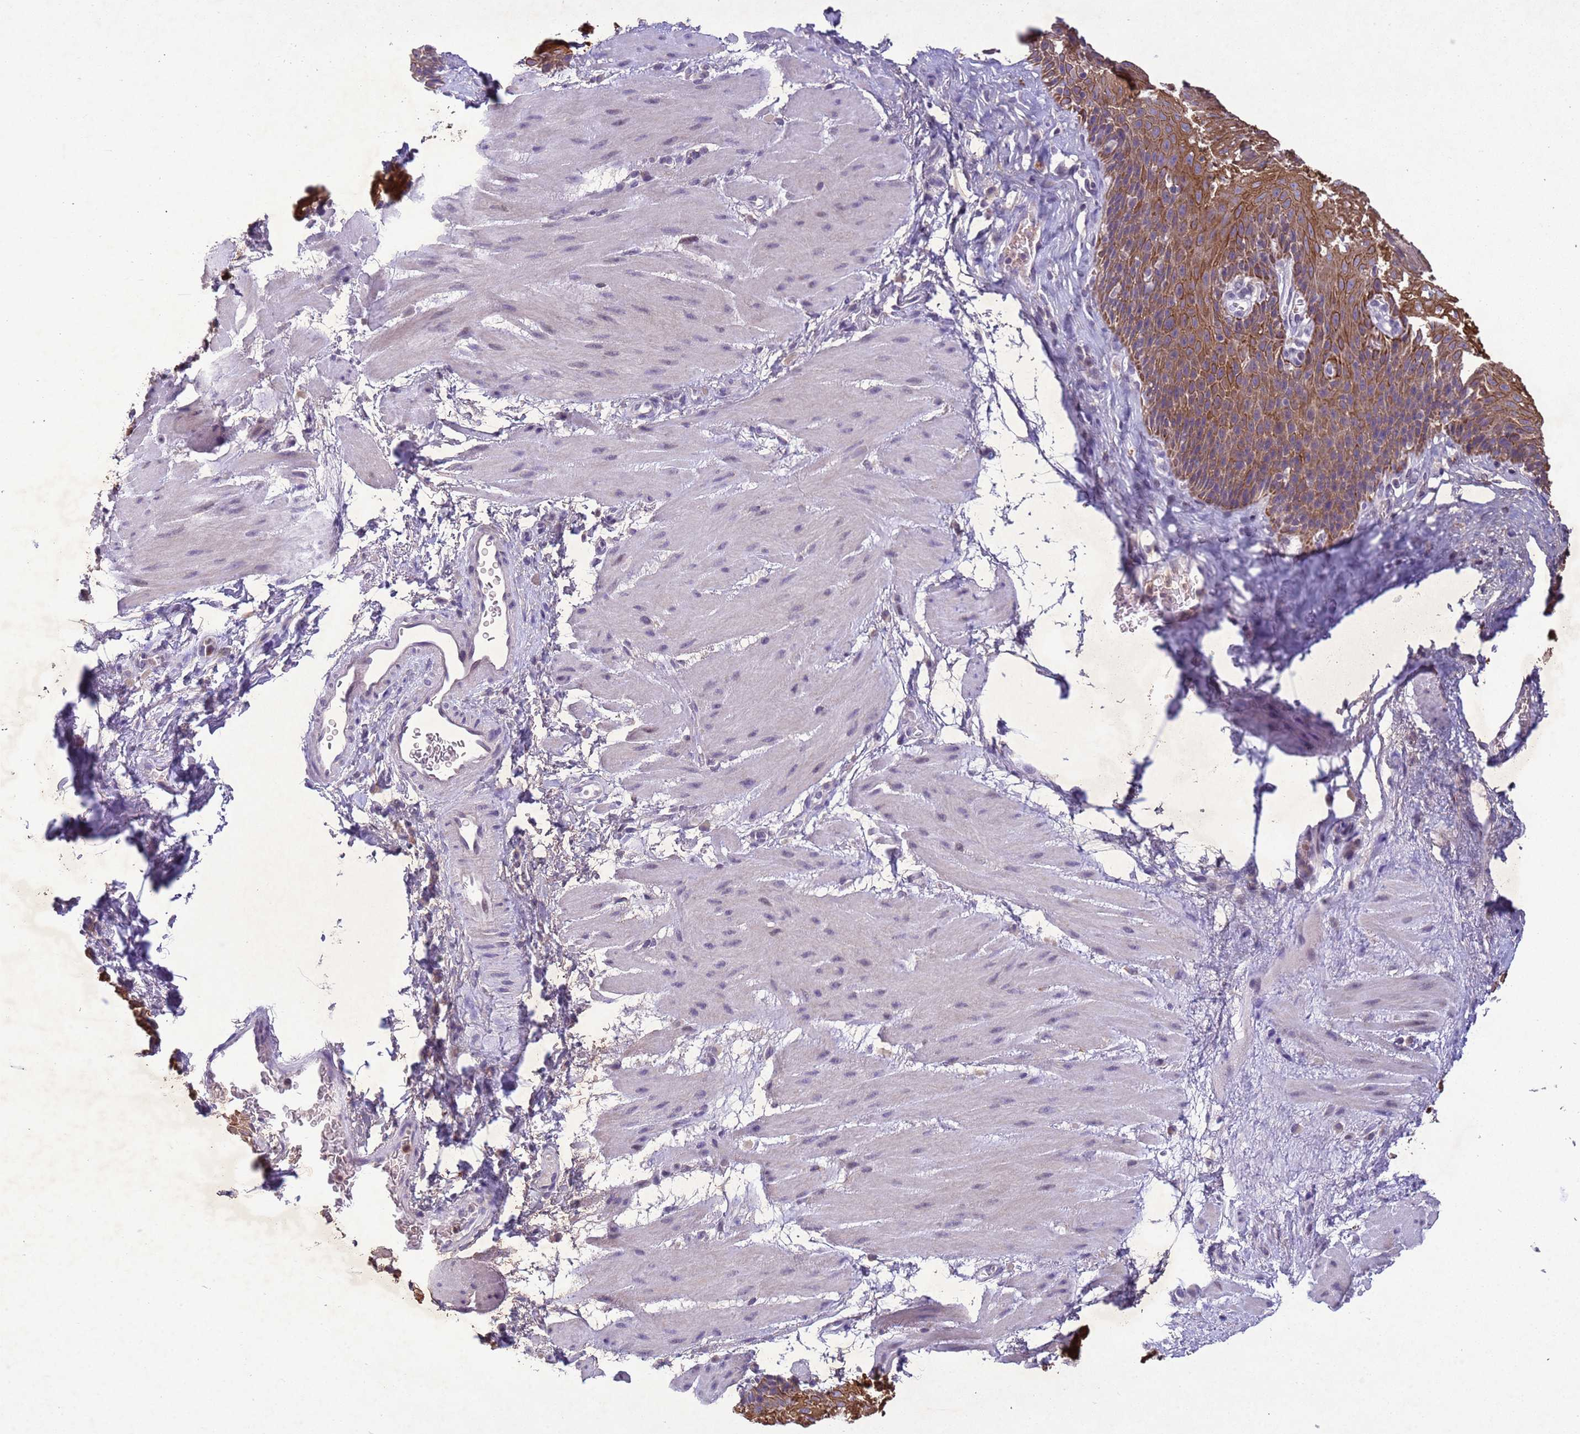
{"staining": {"intensity": "strong", "quantity": ">75%", "location": "cytoplasmic/membranous"}, "tissue": "esophagus", "cell_type": "Squamous epithelial cells", "image_type": "normal", "snomed": [{"axis": "morphology", "description": "Normal tissue, NOS"}, {"axis": "topography", "description": "Esophagus"}], "caption": "Immunohistochemistry staining of benign esophagus, which exhibits high levels of strong cytoplasmic/membranous staining in about >75% of squamous epithelial cells indicating strong cytoplasmic/membranous protein positivity. The staining was performed using DAB (brown) for protein detection and nuclei were counterstained in hematoxylin (blue).", "gene": "NLRP11", "patient": {"sex": "female", "age": 66}}